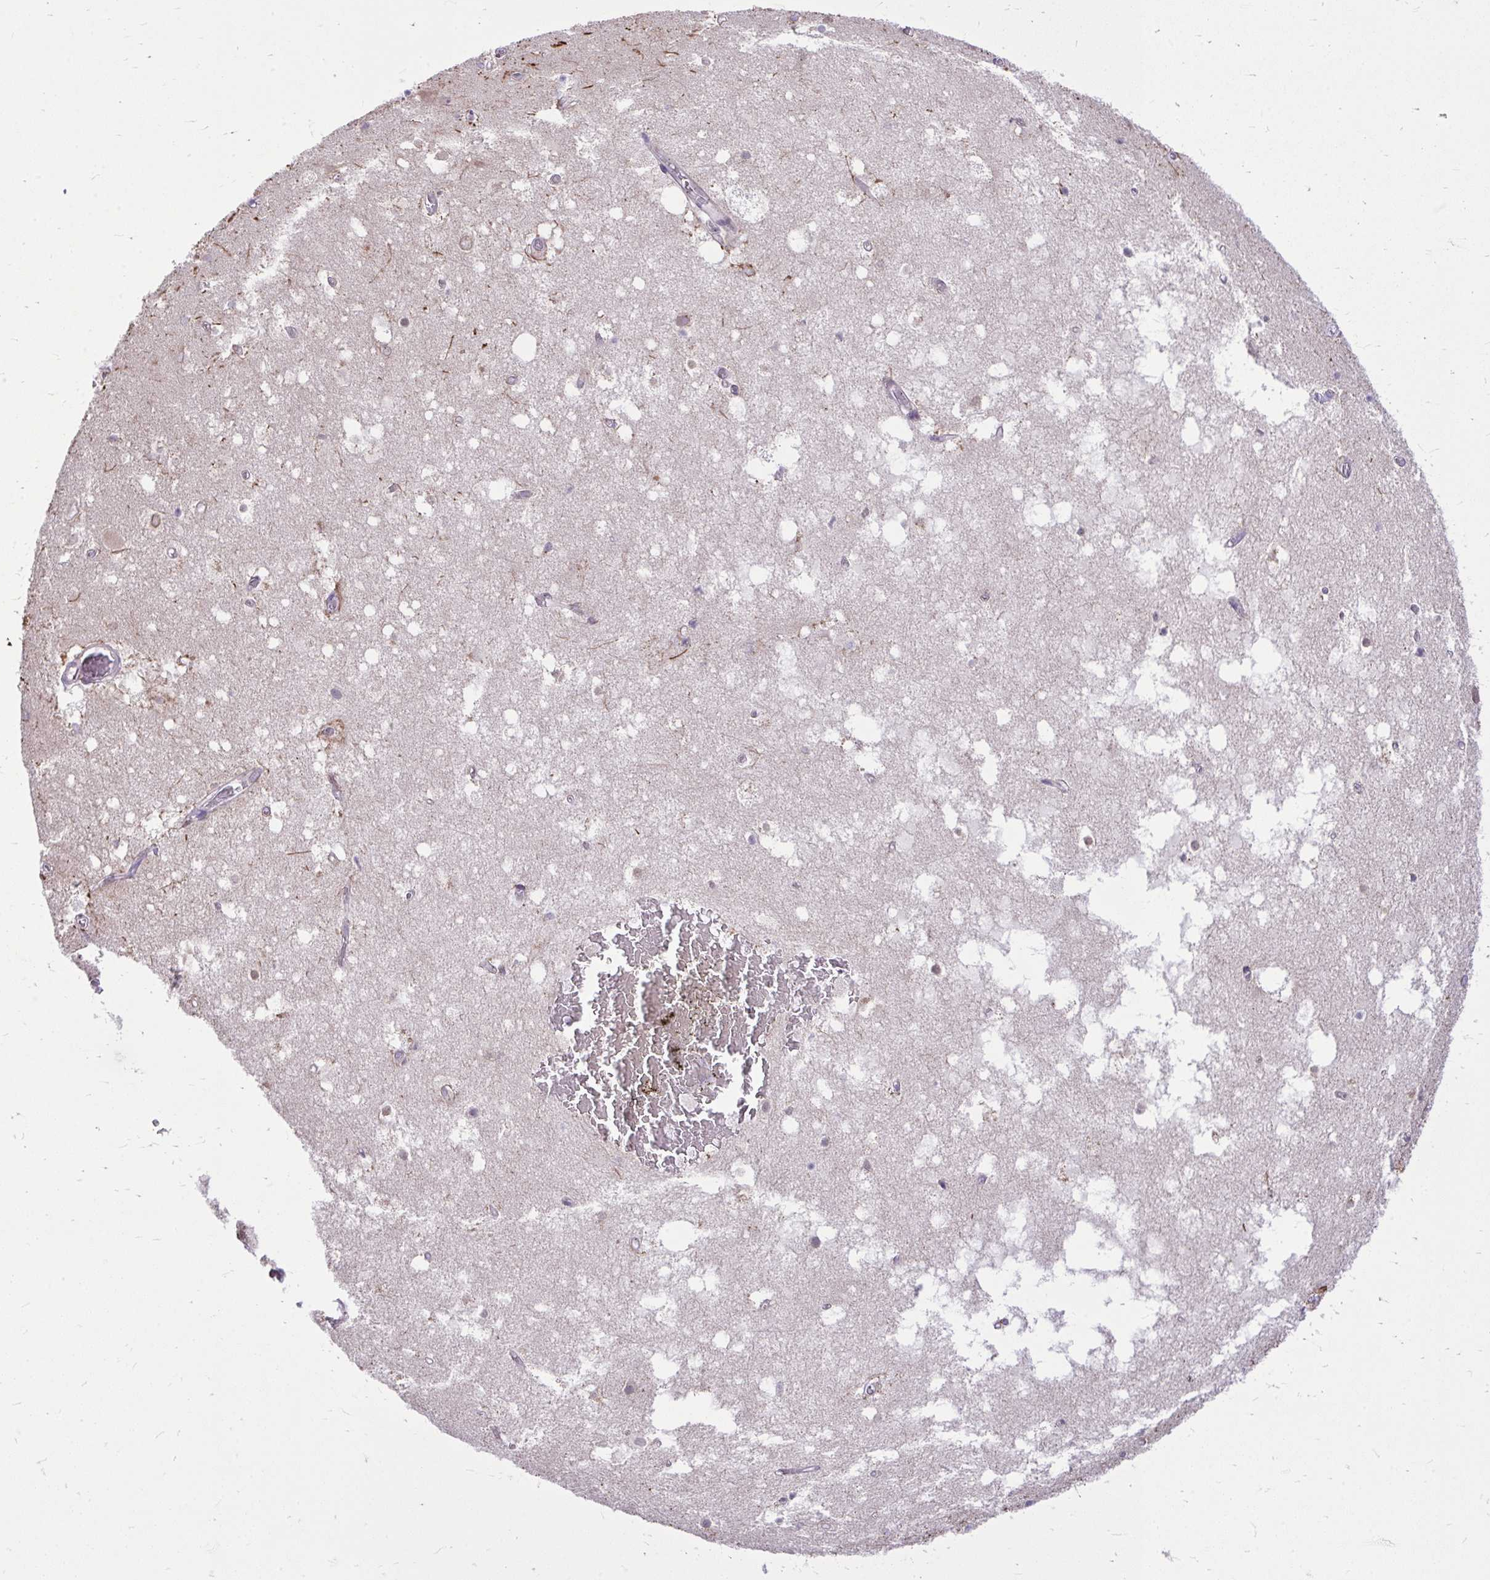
{"staining": {"intensity": "negative", "quantity": "none", "location": "none"}, "tissue": "hippocampus", "cell_type": "Glial cells", "image_type": "normal", "snomed": [{"axis": "morphology", "description": "Normal tissue, NOS"}, {"axis": "topography", "description": "Hippocampus"}], "caption": "DAB immunohistochemical staining of normal human hippocampus displays no significant positivity in glial cells.", "gene": "CEACAM18", "patient": {"sex": "female", "age": 52}}